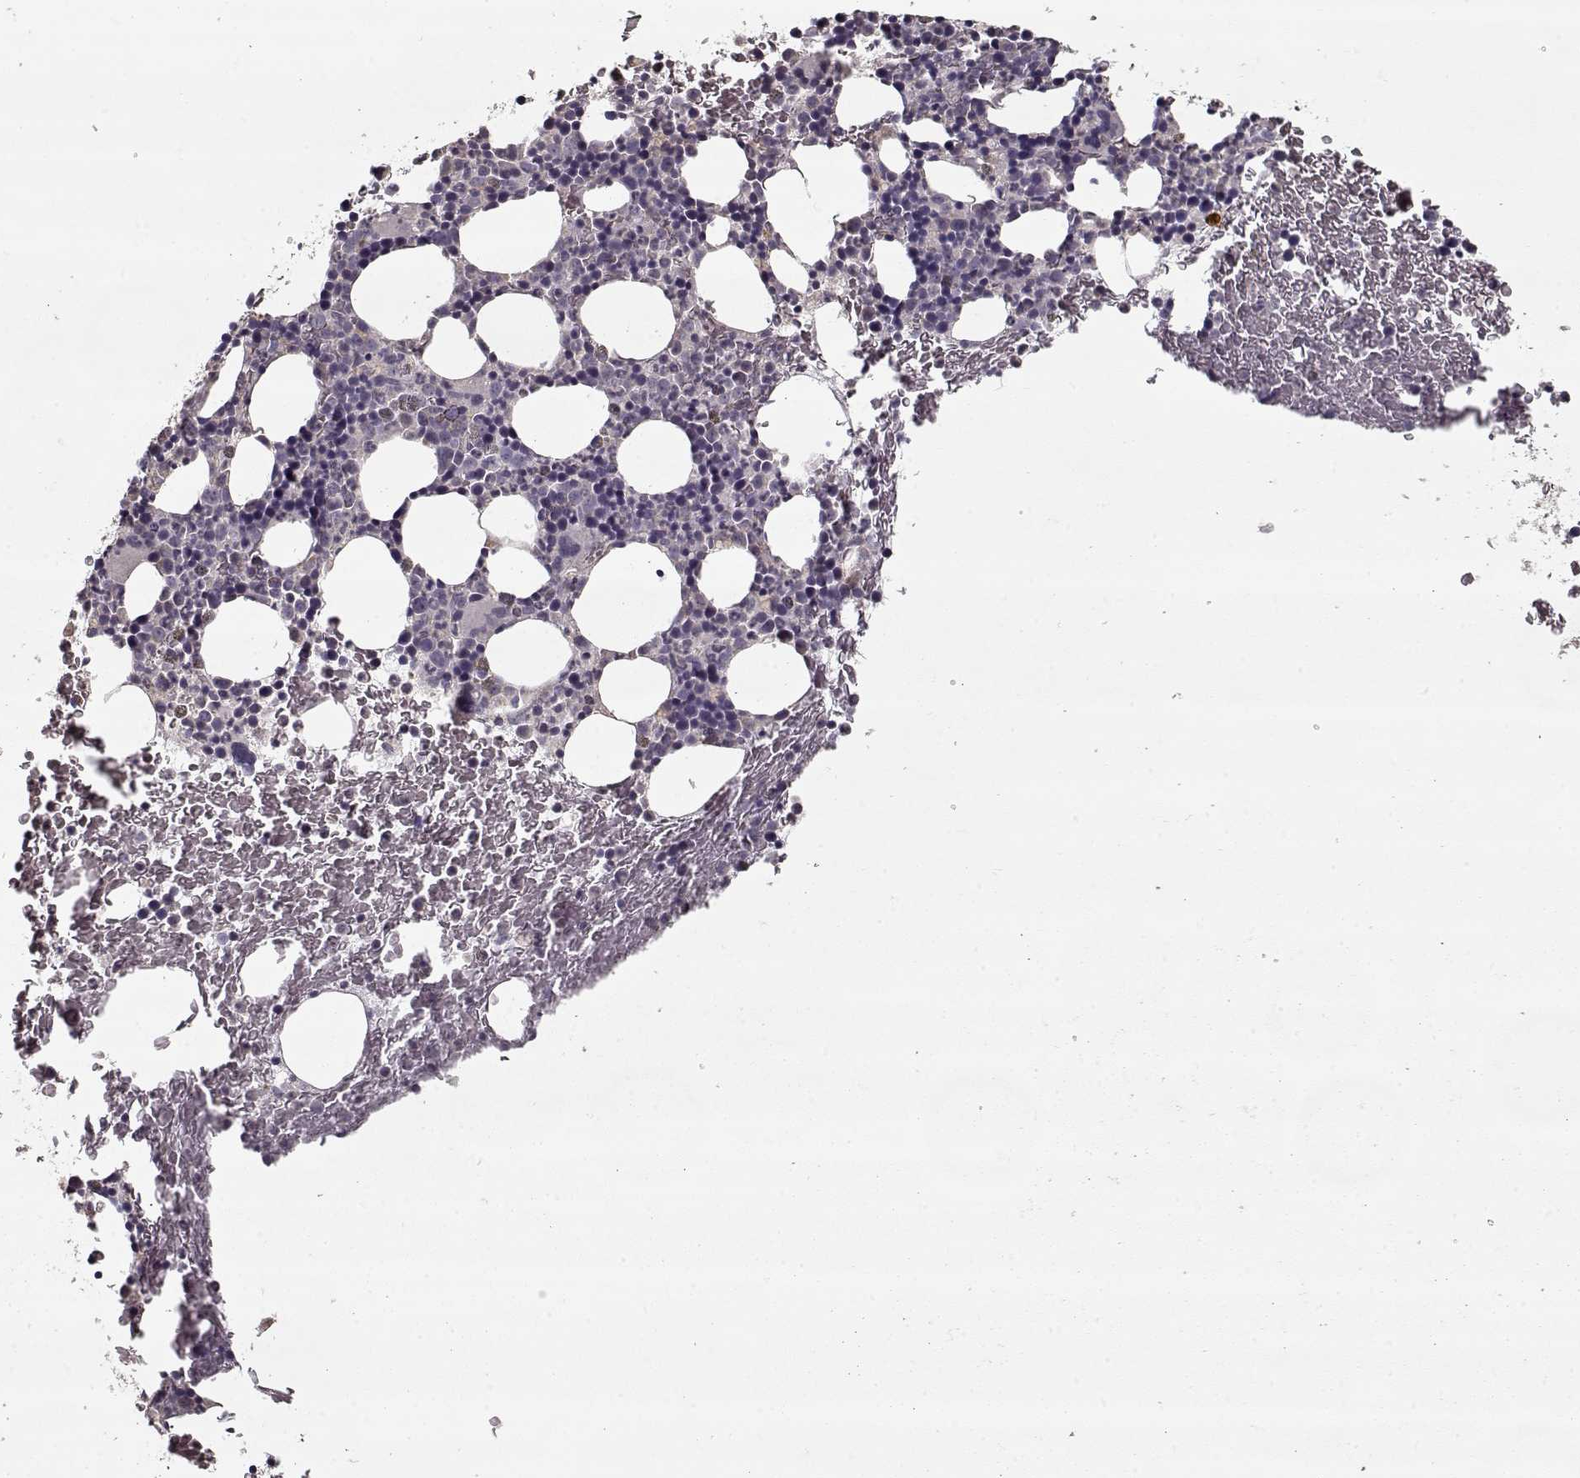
{"staining": {"intensity": "negative", "quantity": "none", "location": "none"}, "tissue": "bone marrow", "cell_type": "Hematopoietic cells", "image_type": "normal", "snomed": [{"axis": "morphology", "description": "Normal tissue, NOS"}, {"axis": "topography", "description": "Bone marrow"}], "caption": "The immunohistochemistry (IHC) image has no significant positivity in hematopoietic cells of bone marrow.", "gene": "LAMA2", "patient": {"sex": "male", "age": 72}}